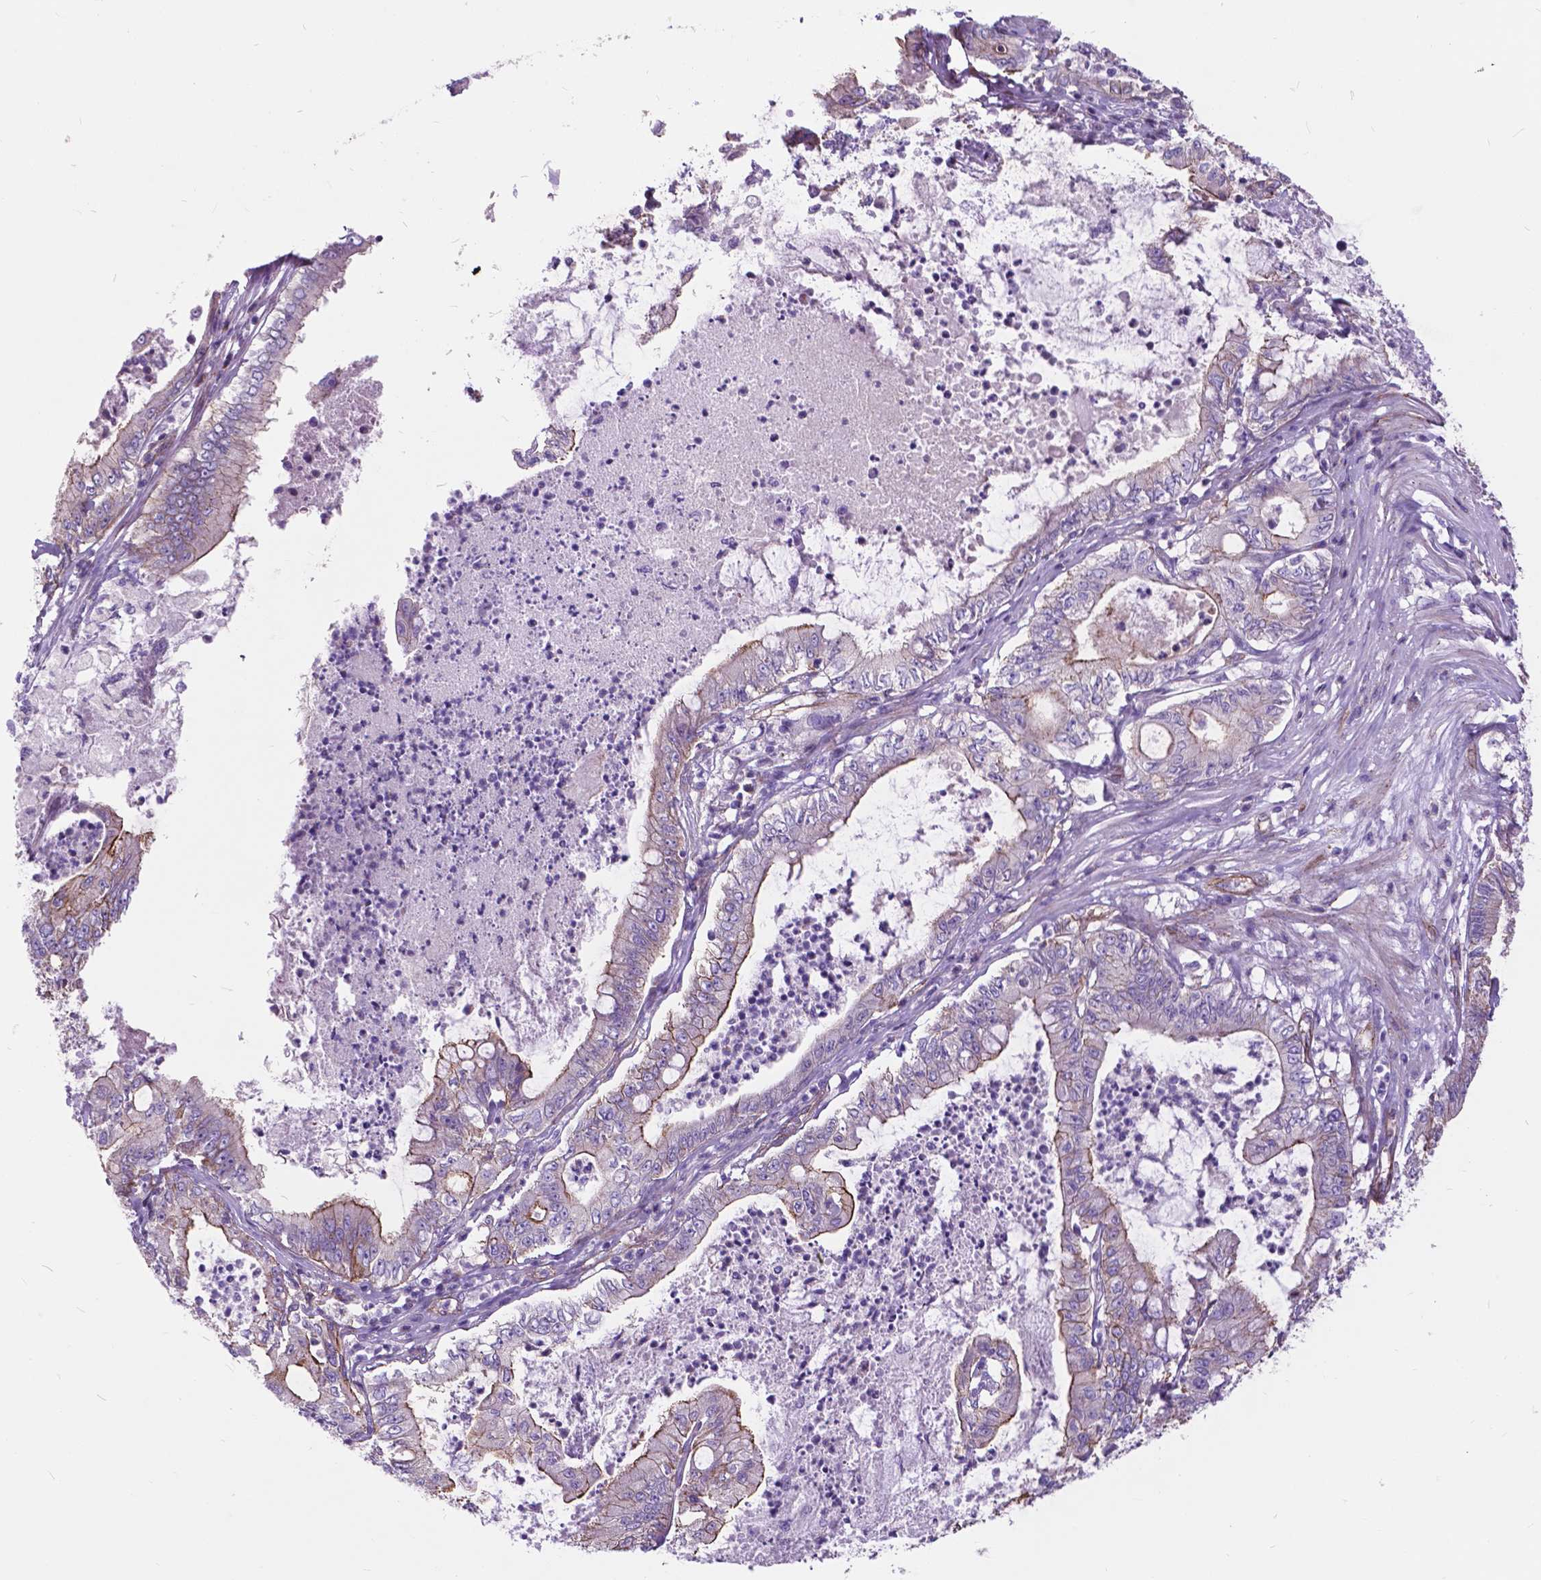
{"staining": {"intensity": "moderate", "quantity": "25%-75%", "location": "cytoplasmic/membranous"}, "tissue": "pancreatic cancer", "cell_type": "Tumor cells", "image_type": "cancer", "snomed": [{"axis": "morphology", "description": "Adenocarcinoma, NOS"}, {"axis": "topography", "description": "Pancreas"}], "caption": "Immunohistochemical staining of human pancreatic cancer demonstrates medium levels of moderate cytoplasmic/membranous expression in about 25%-75% of tumor cells.", "gene": "FLT4", "patient": {"sex": "male", "age": 71}}